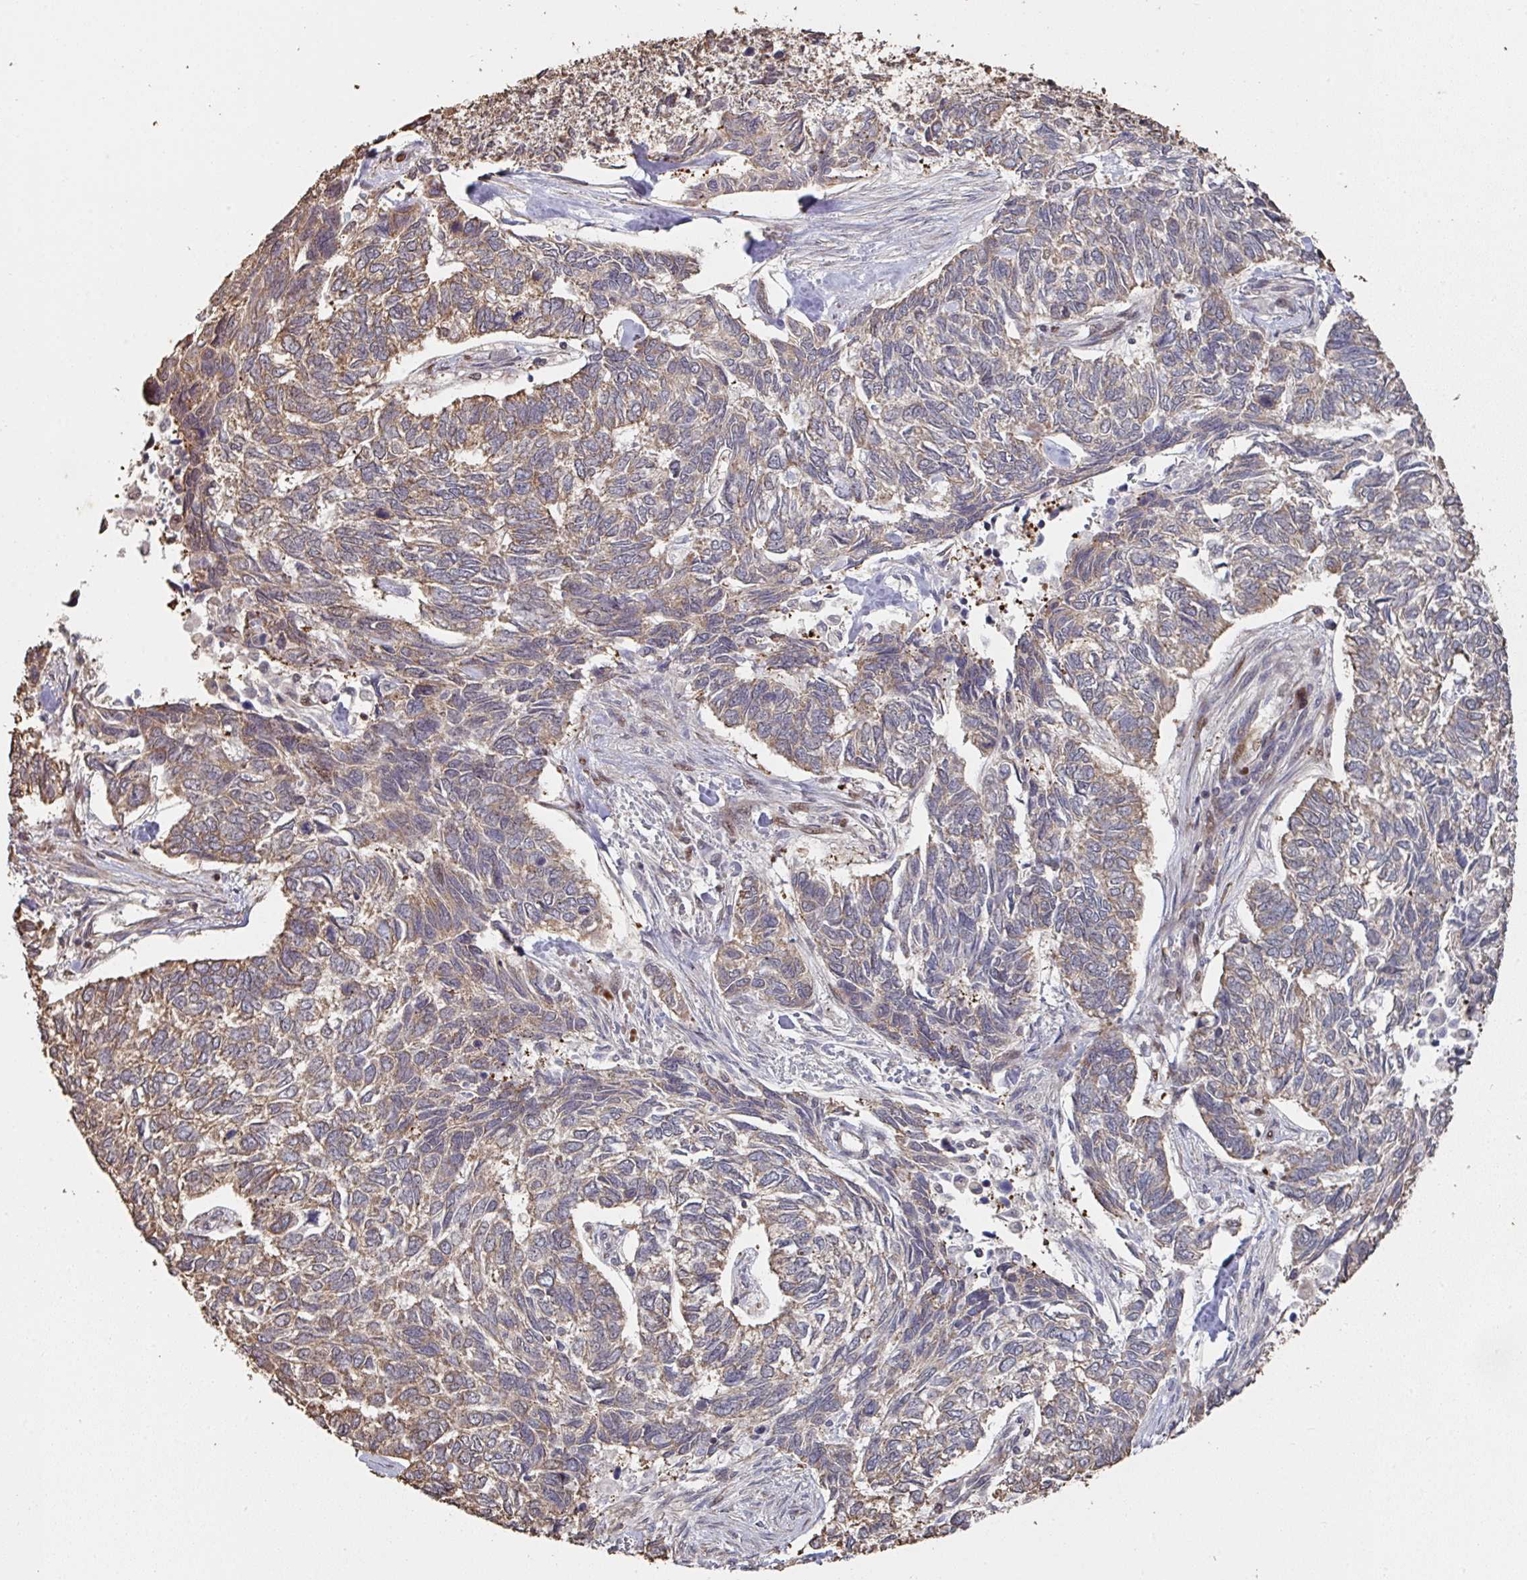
{"staining": {"intensity": "moderate", "quantity": "25%-75%", "location": "cytoplasmic/membranous"}, "tissue": "skin cancer", "cell_type": "Tumor cells", "image_type": "cancer", "snomed": [{"axis": "morphology", "description": "Basal cell carcinoma"}, {"axis": "topography", "description": "Skin"}], "caption": "Tumor cells reveal medium levels of moderate cytoplasmic/membranous positivity in about 25%-75% of cells in human basal cell carcinoma (skin).", "gene": "CA7", "patient": {"sex": "female", "age": 65}}